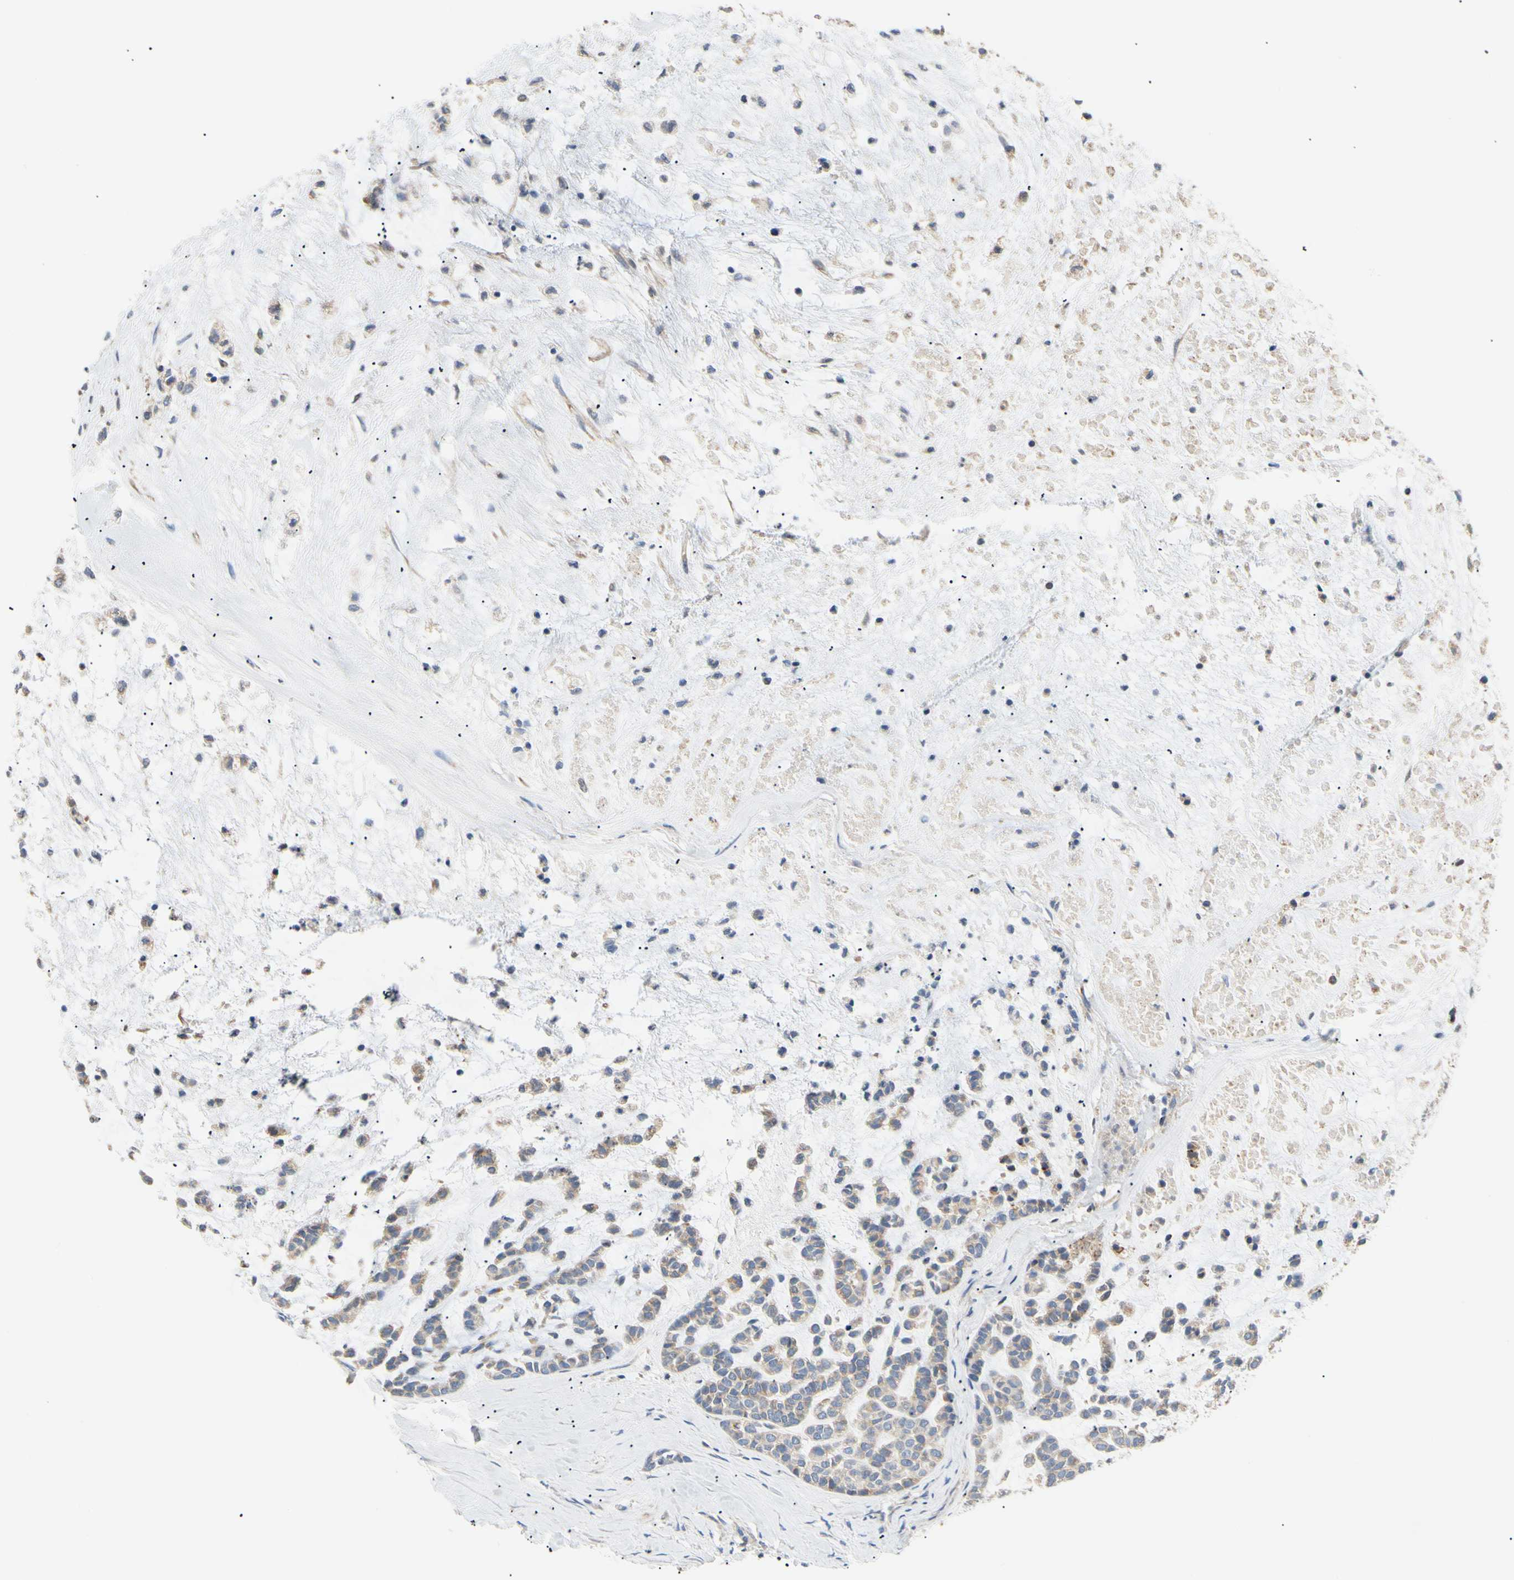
{"staining": {"intensity": "weak", "quantity": "25%-75%", "location": "cytoplasmic/membranous"}, "tissue": "head and neck cancer", "cell_type": "Tumor cells", "image_type": "cancer", "snomed": [{"axis": "morphology", "description": "Adenocarcinoma, NOS"}, {"axis": "morphology", "description": "Adenoma, NOS"}, {"axis": "topography", "description": "Head-Neck"}], "caption": "About 25%-75% of tumor cells in human head and neck adenoma display weak cytoplasmic/membranous protein positivity as visualized by brown immunohistochemical staining.", "gene": "PLGRKT", "patient": {"sex": "female", "age": 55}}